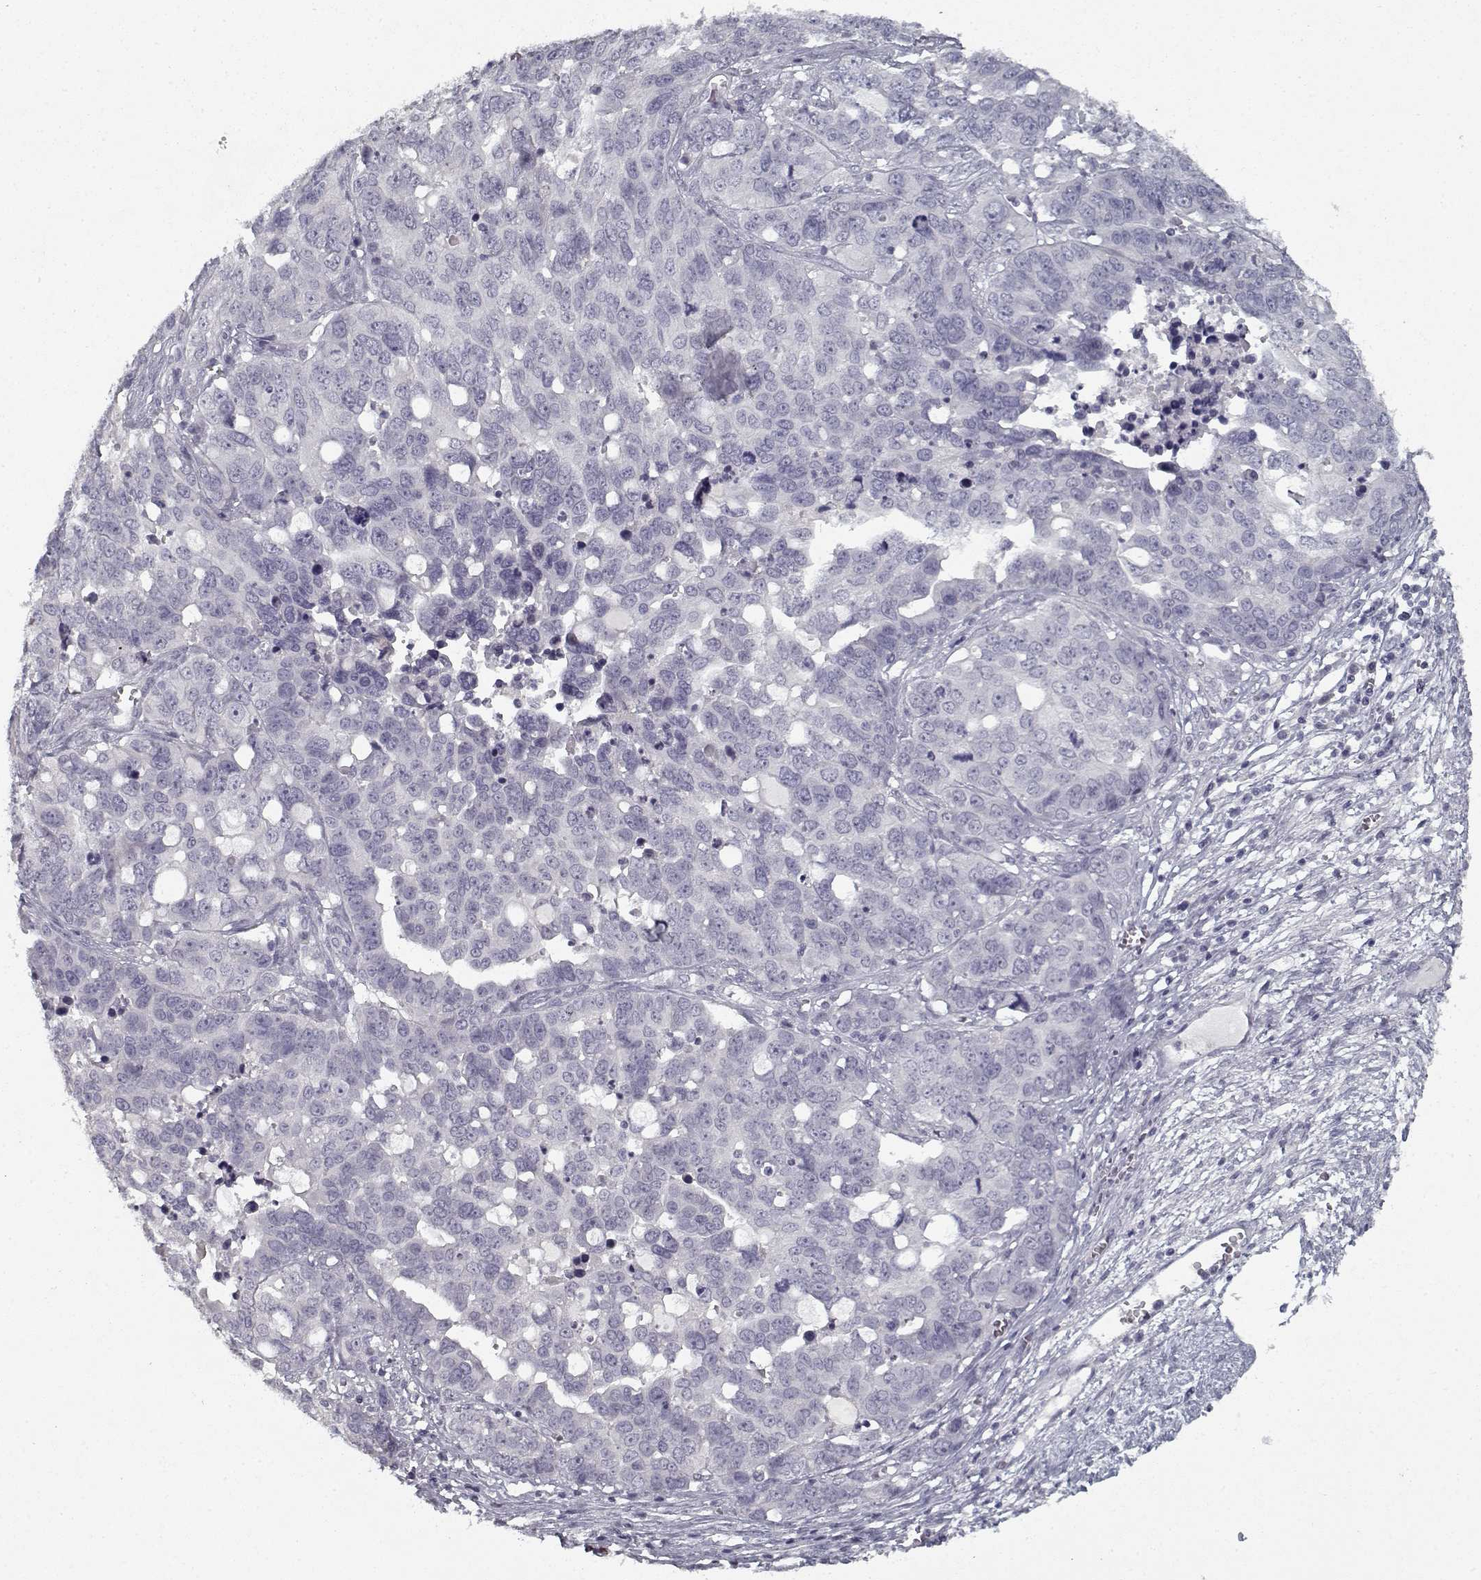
{"staining": {"intensity": "negative", "quantity": "none", "location": "none"}, "tissue": "ovarian cancer", "cell_type": "Tumor cells", "image_type": "cancer", "snomed": [{"axis": "morphology", "description": "Carcinoma, endometroid"}, {"axis": "topography", "description": "Ovary"}], "caption": "The image displays no significant expression in tumor cells of ovarian cancer (endometroid carcinoma).", "gene": "GAD2", "patient": {"sex": "female", "age": 78}}